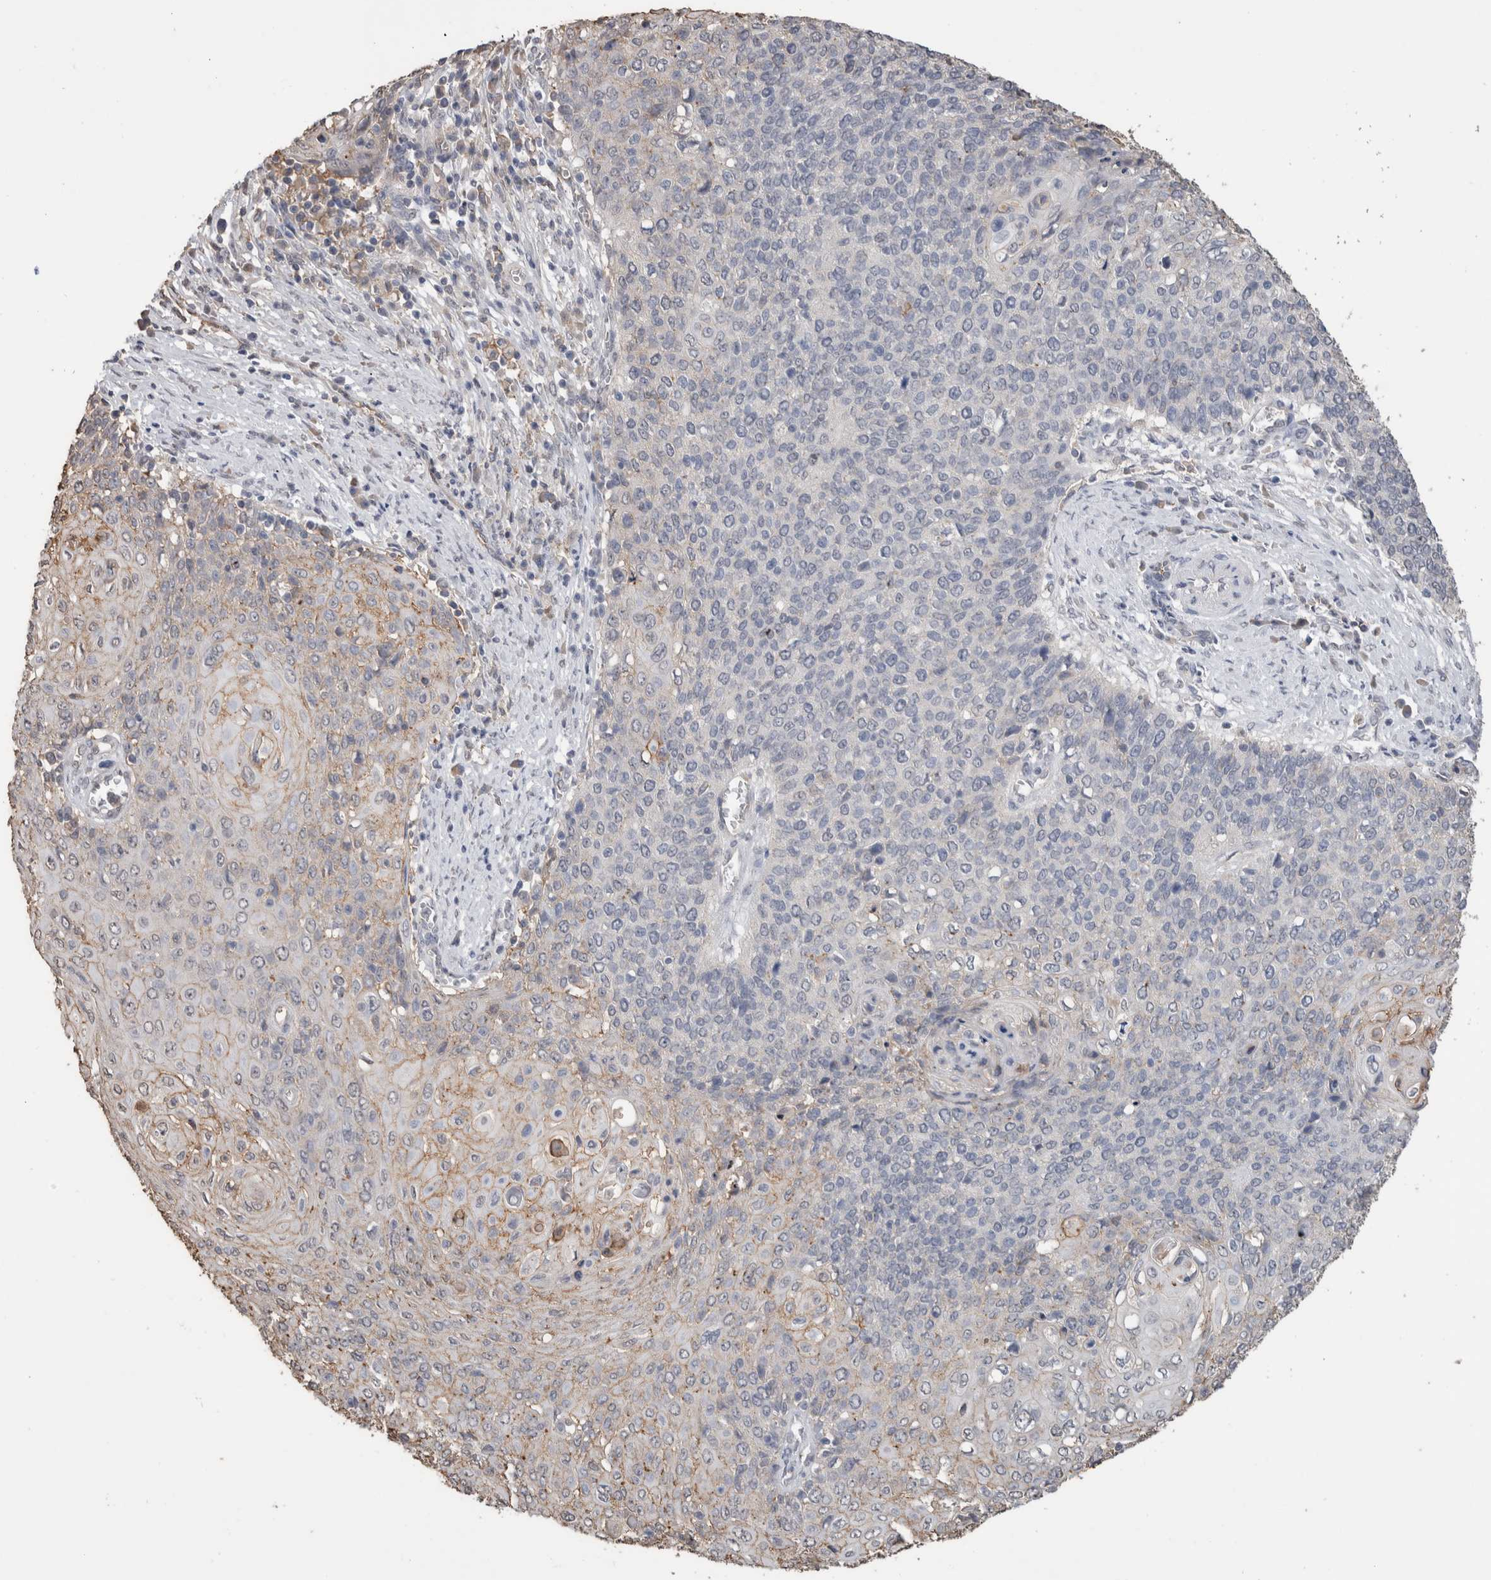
{"staining": {"intensity": "weak", "quantity": "<25%", "location": "cytoplasmic/membranous"}, "tissue": "cervical cancer", "cell_type": "Tumor cells", "image_type": "cancer", "snomed": [{"axis": "morphology", "description": "Squamous cell carcinoma, NOS"}, {"axis": "topography", "description": "Cervix"}], "caption": "This is an immunohistochemistry histopathology image of human squamous cell carcinoma (cervical). There is no staining in tumor cells.", "gene": "S100A10", "patient": {"sex": "female", "age": 39}}